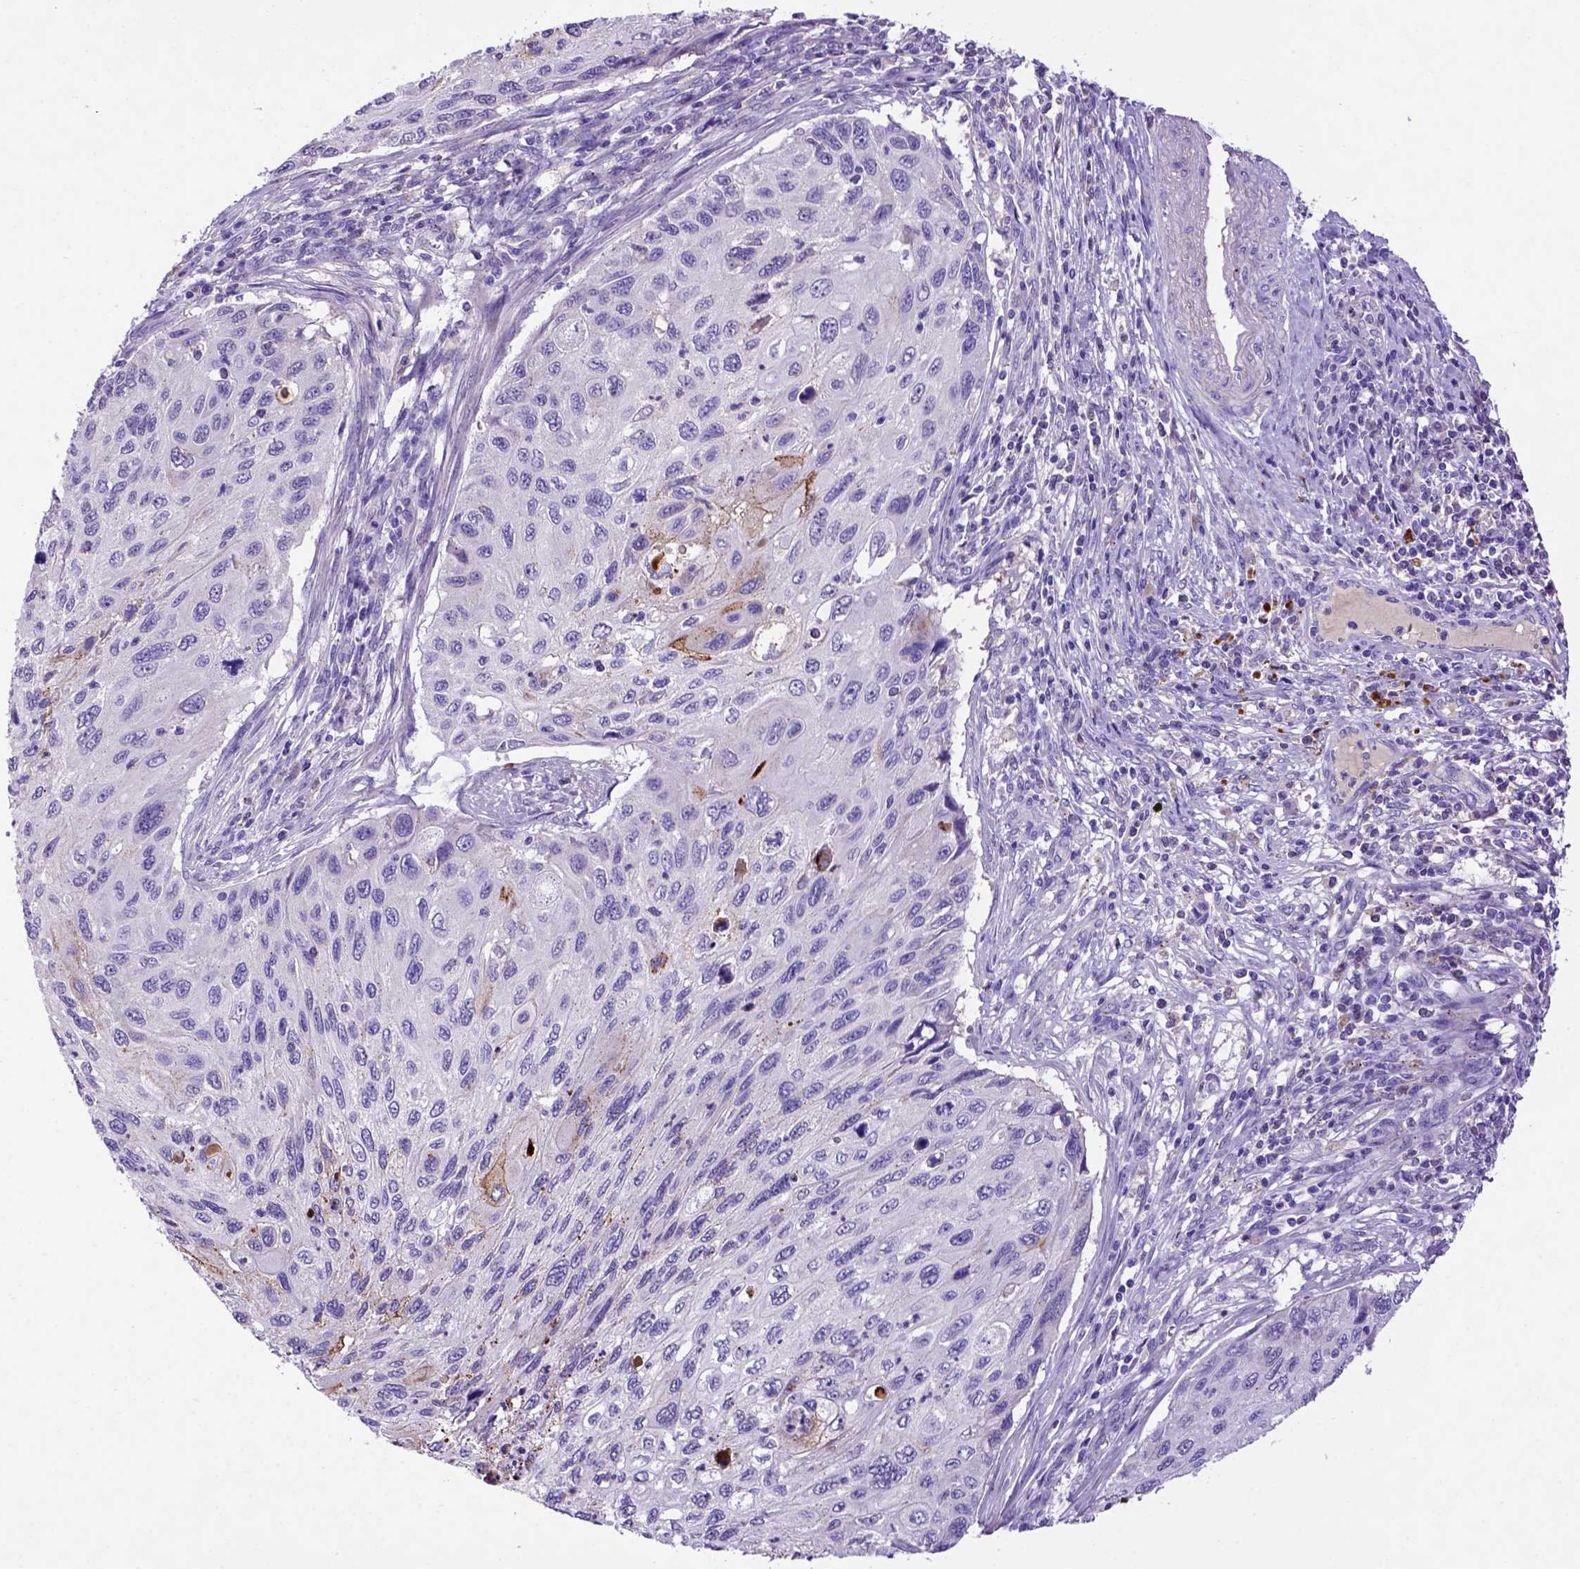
{"staining": {"intensity": "negative", "quantity": "none", "location": "none"}, "tissue": "cervical cancer", "cell_type": "Tumor cells", "image_type": "cancer", "snomed": [{"axis": "morphology", "description": "Squamous cell carcinoma, NOS"}, {"axis": "topography", "description": "Cervix"}], "caption": "Tumor cells are negative for protein expression in human cervical squamous cell carcinoma. (DAB immunohistochemistry with hematoxylin counter stain).", "gene": "ADAM12", "patient": {"sex": "female", "age": 70}}